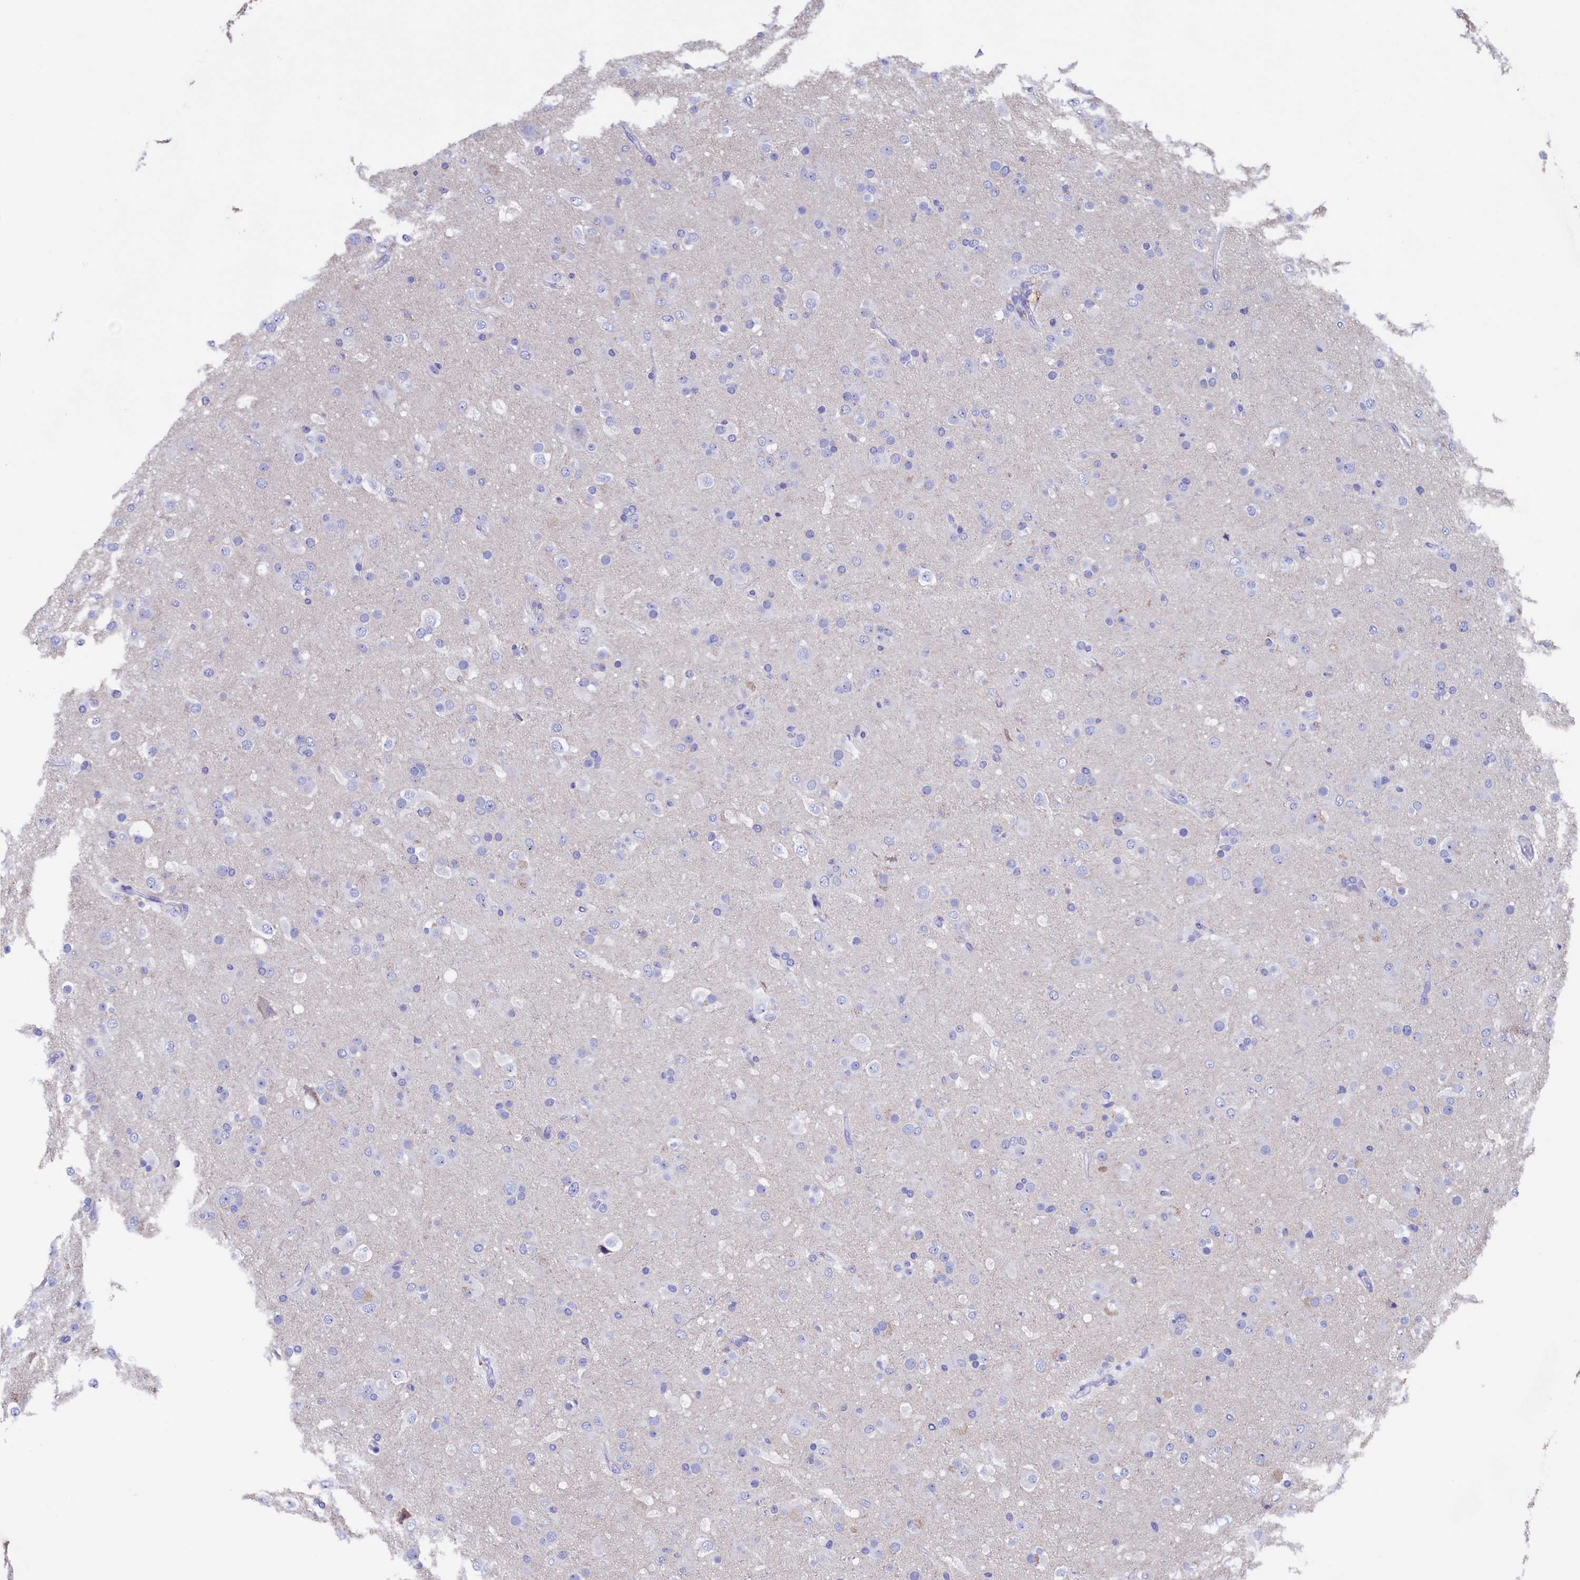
{"staining": {"intensity": "negative", "quantity": "none", "location": "none"}, "tissue": "glioma", "cell_type": "Tumor cells", "image_type": "cancer", "snomed": [{"axis": "morphology", "description": "Glioma, malignant, Low grade"}, {"axis": "topography", "description": "Brain"}], "caption": "Malignant glioma (low-grade) was stained to show a protein in brown. There is no significant staining in tumor cells.", "gene": "CBLIF", "patient": {"sex": "male", "age": 65}}